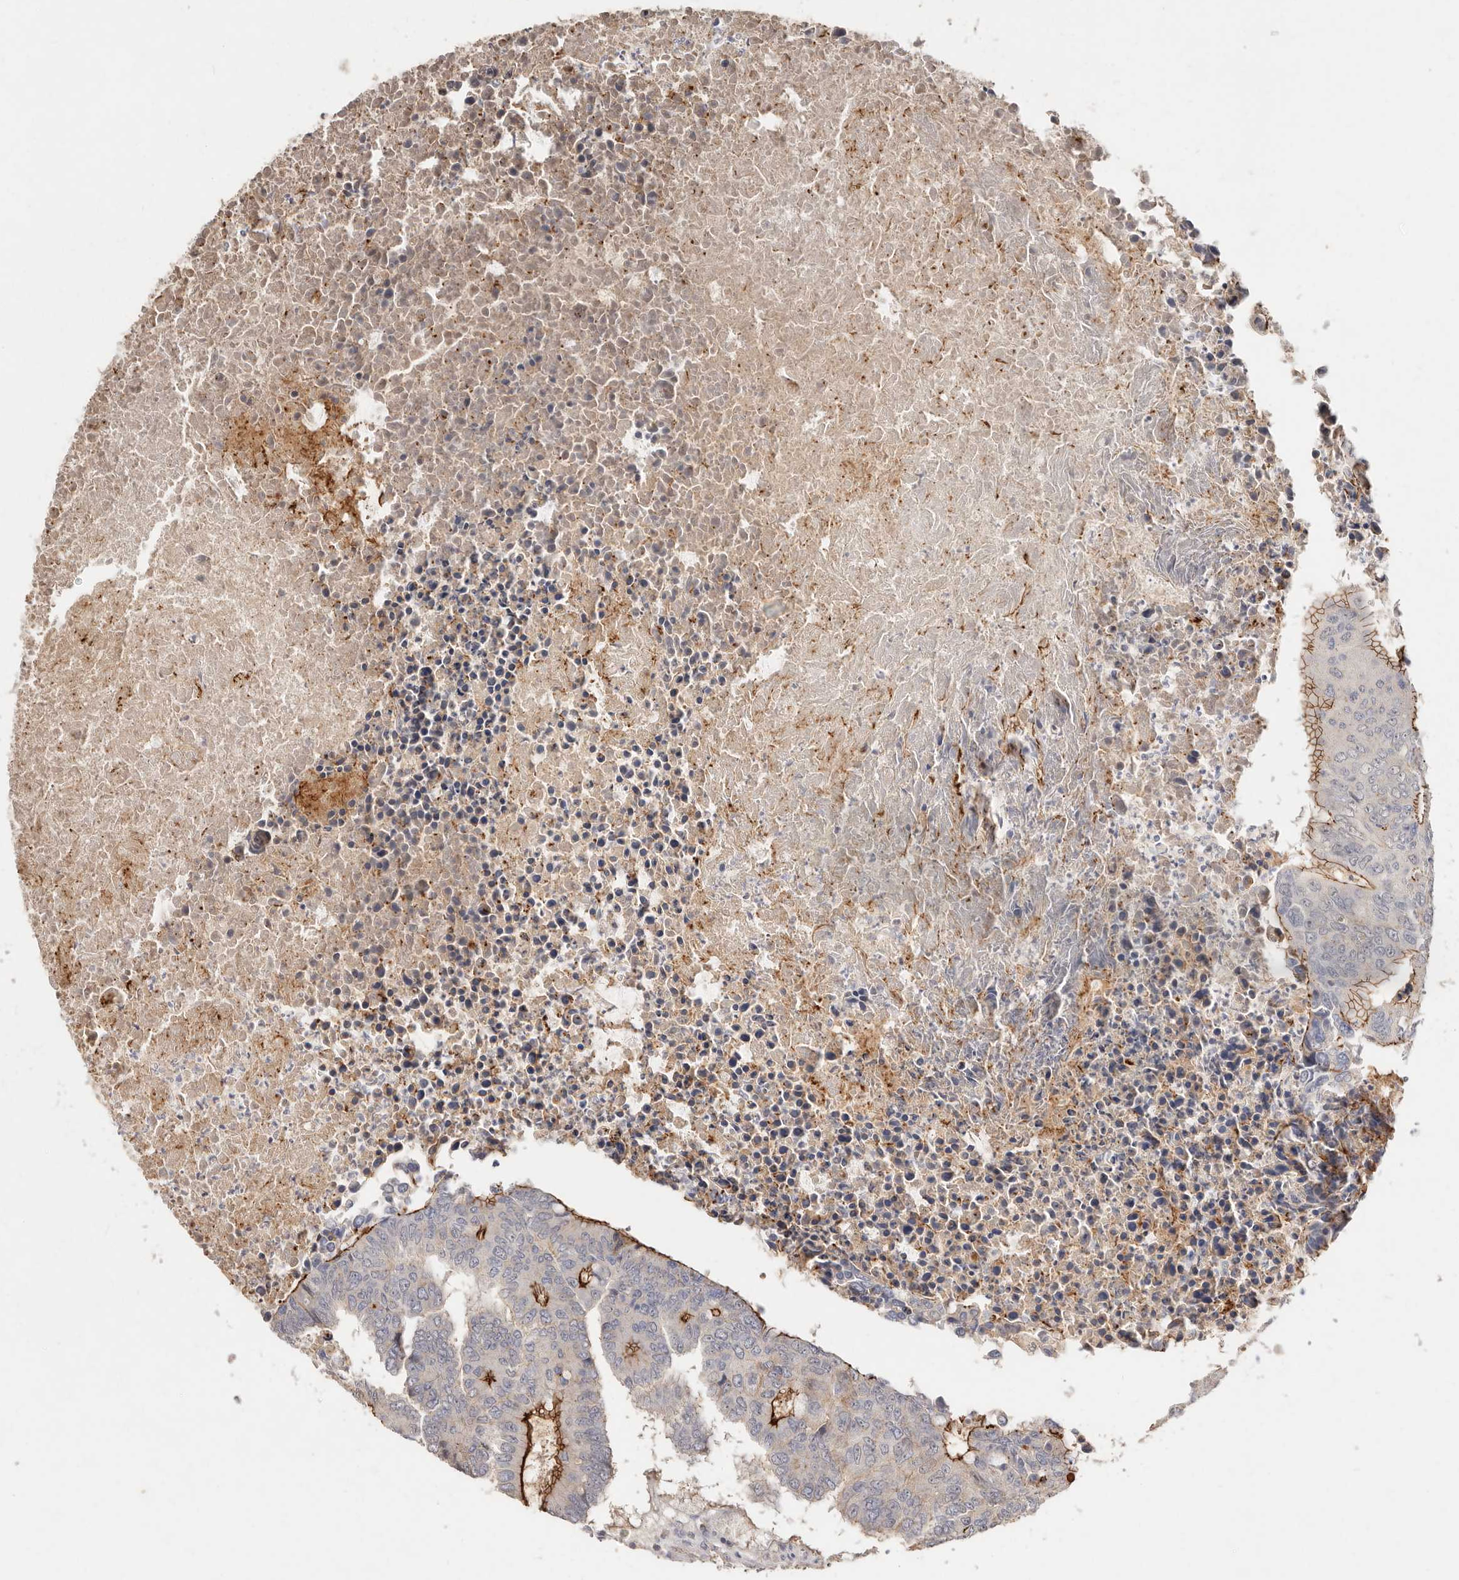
{"staining": {"intensity": "strong", "quantity": "<25%", "location": "cytoplasmic/membranous"}, "tissue": "colorectal cancer", "cell_type": "Tumor cells", "image_type": "cancer", "snomed": [{"axis": "morphology", "description": "Adenocarcinoma, NOS"}, {"axis": "topography", "description": "Colon"}], "caption": "A histopathology image showing strong cytoplasmic/membranous staining in approximately <25% of tumor cells in colorectal cancer, as visualized by brown immunohistochemical staining.", "gene": "CXADR", "patient": {"sex": "male", "age": 87}}